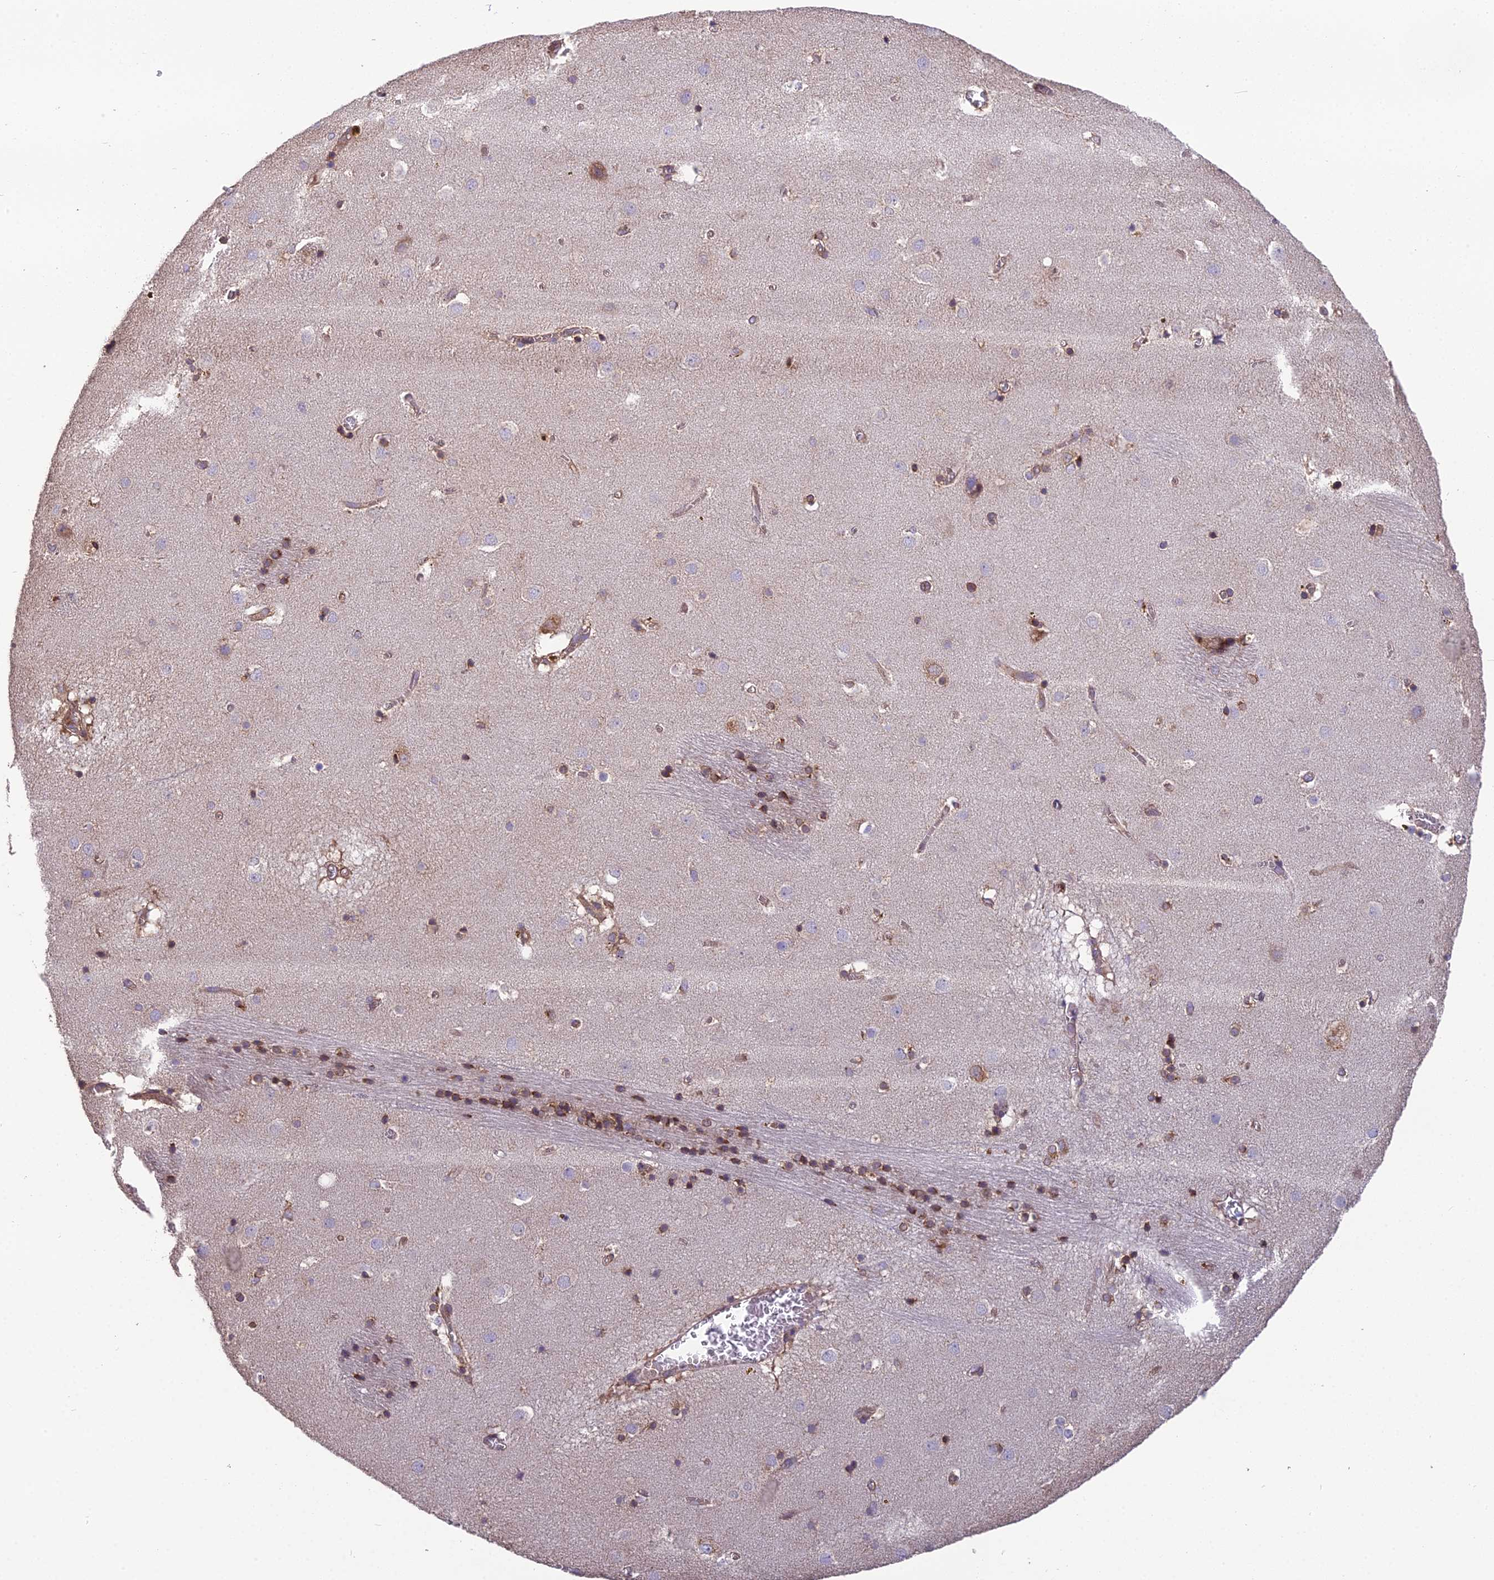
{"staining": {"intensity": "moderate", "quantity": "<25%", "location": "cytoplasmic/membranous"}, "tissue": "caudate", "cell_type": "Glial cells", "image_type": "normal", "snomed": [{"axis": "morphology", "description": "Normal tissue, NOS"}, {"axis": "topography", "description": "Lateral ventricle wall"}], "caption": "The histopathology image demonstrates a brown stain indicating the presence of a protein in the cytoplasmic/membranous of glial cells in caudate. The staining was performed using DAB (3,3'-diaminobenzidine) to visualize the protein expression in brown, while the nuclei were stained in blue with hematoxylin (Magnification: 20x).", "gene": "BLOC1S4", "patient": {"sex": "male", "age": 70}}